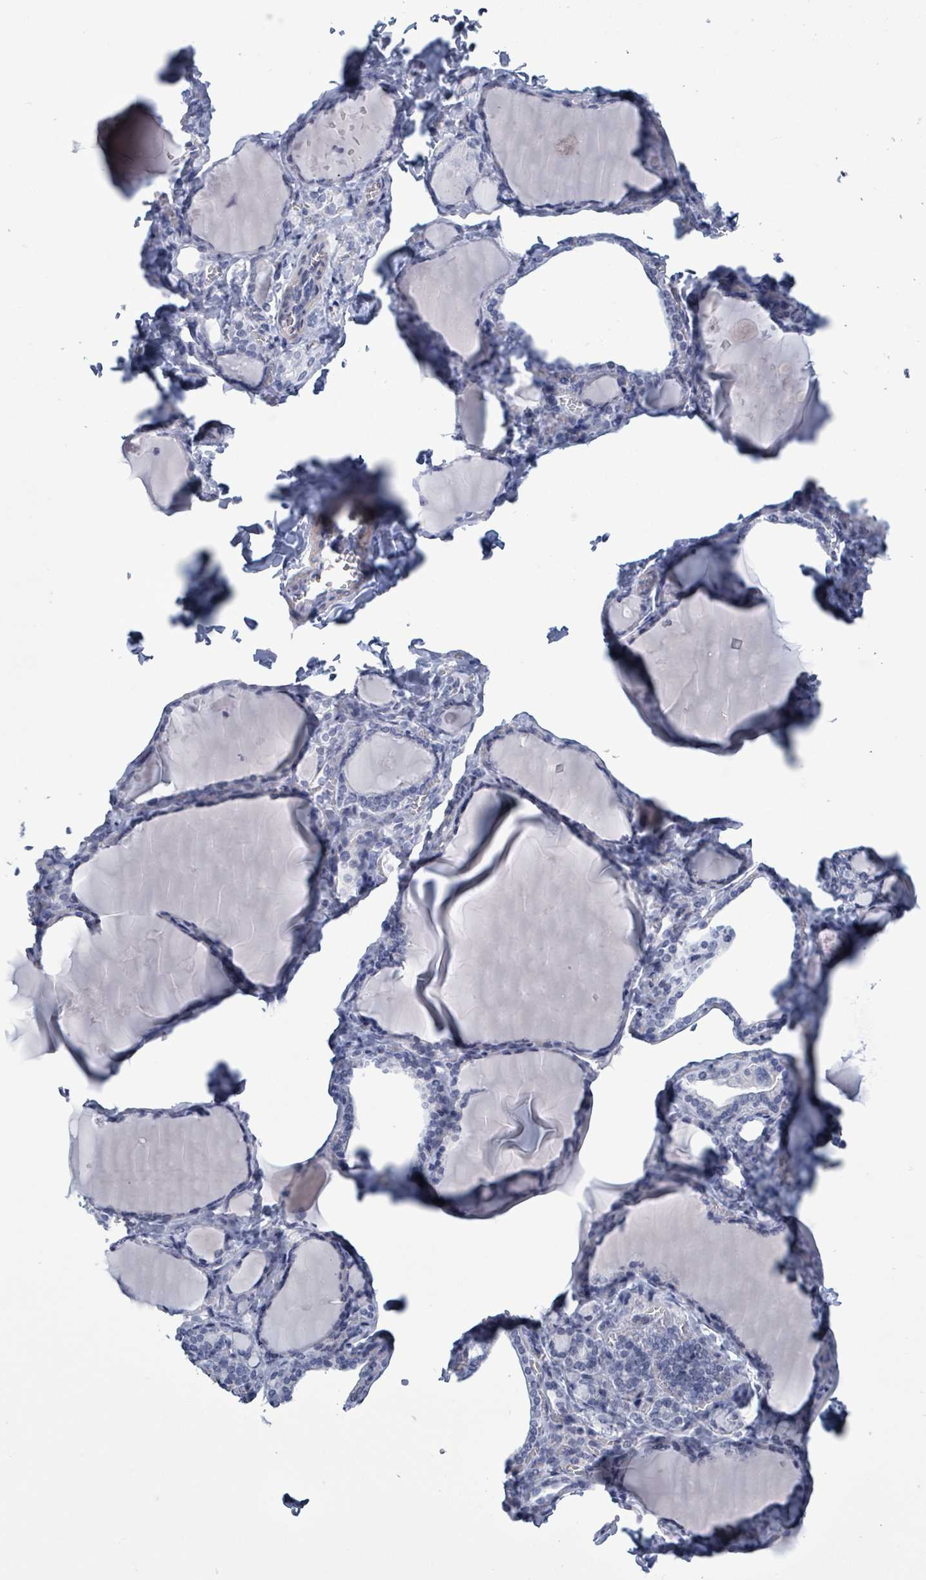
{"staining": {"intensity": "negative", "quantity": "none", "location": "none"}, "tissue": "thyroid gland", "cell_type": "Glandular cells", "image_type": "normal", "snomed": [{"axis": "morphology", "description": "Normal tissue, NOS"}, {"axis": "topography", "description": "Thyroid gland"}], "caption": "Immunohistochemistry (IHC) of unremarkable thyroid gland exhibits no positivity in glandular cells.", "gene": "ZNF771", "patient": {"sex": "female", "age": 42}}